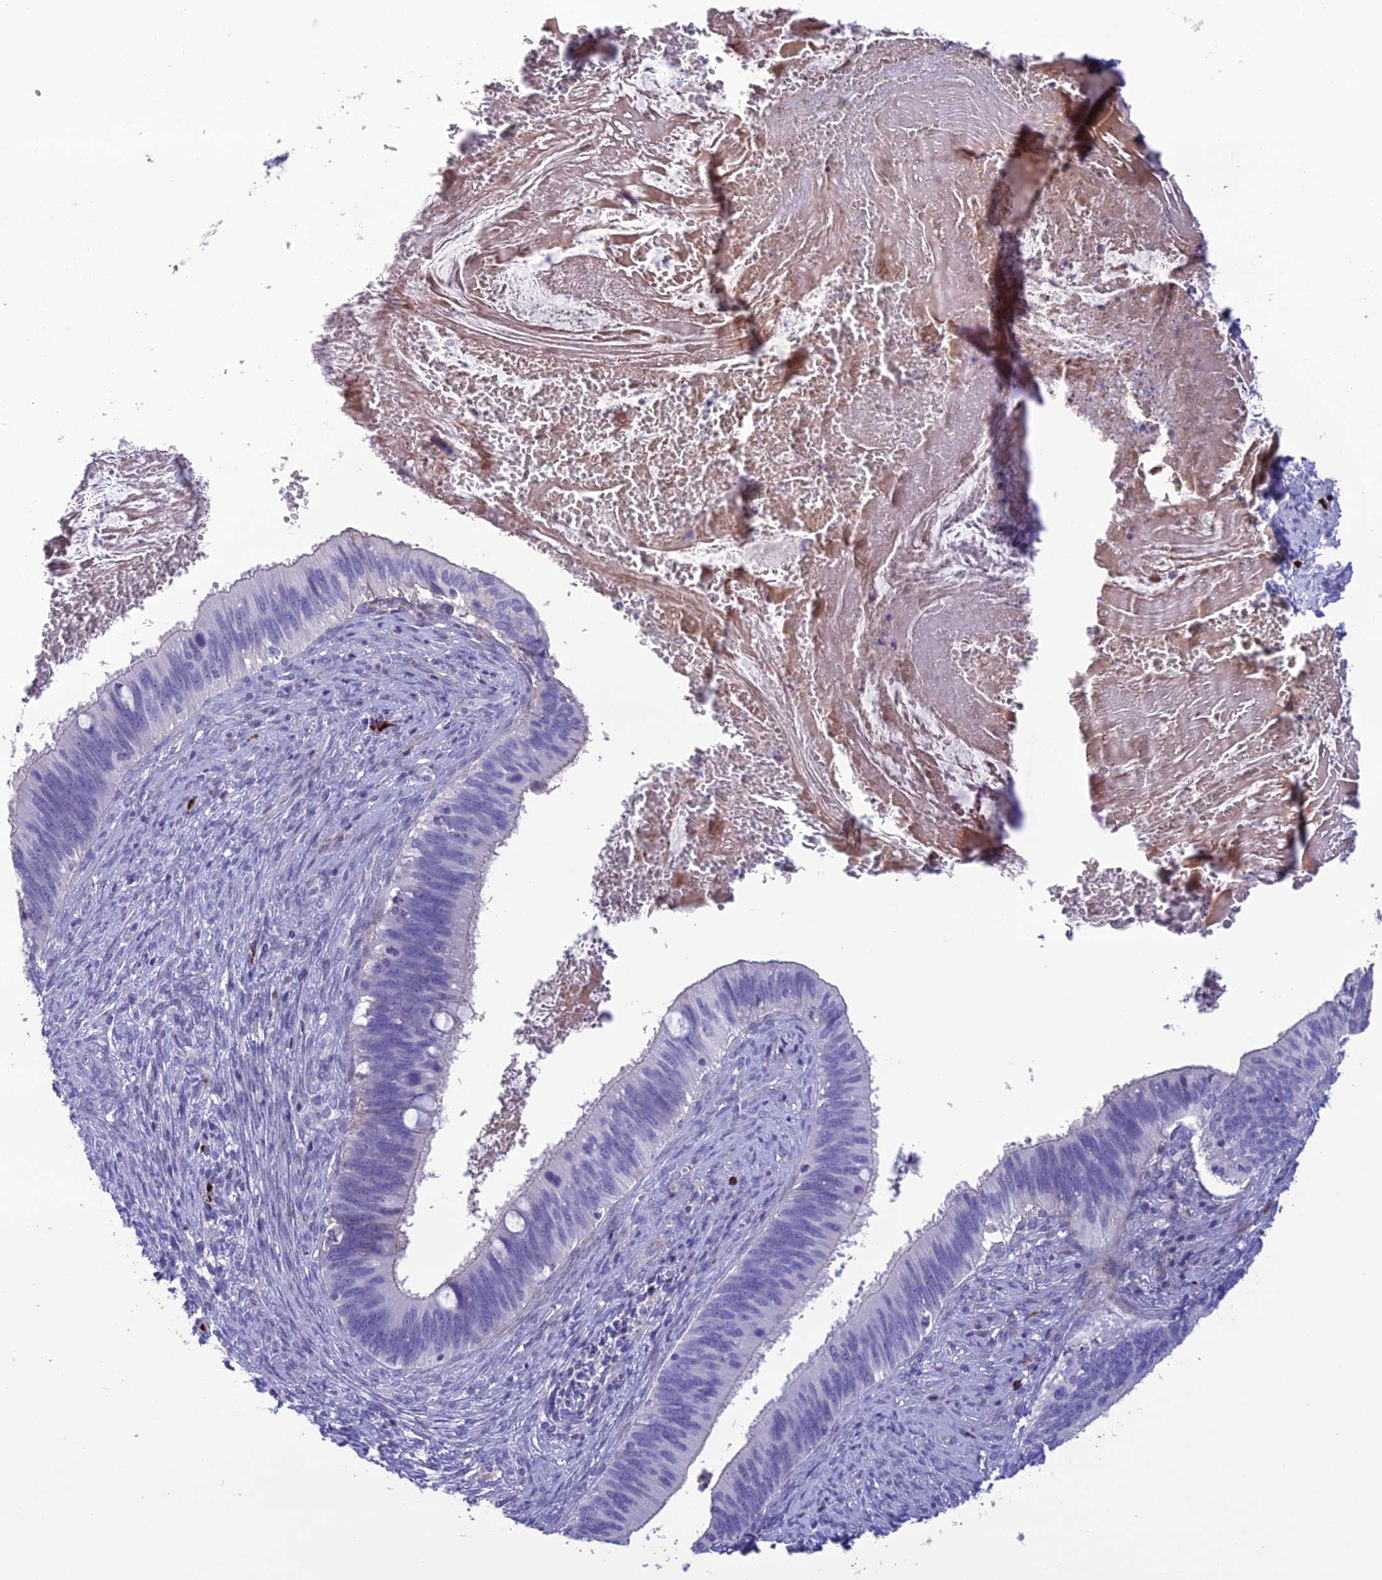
{"staining": {"intensity": "negative", "quantity": "none", "location": "none"}, "tissue": "cervical cancer", "cell_type": "Tumor cells", "image_type": "cancer", "snomed": [{"axis": "morphology", "description": "Adenocarcinoma, NOS"}, {"axis": "topography", "description": "Cervix"}], "caption": "This is an immunohistochemistry micrograph of human cervical adenocarcinoma. There is no staining in tumor cells.", "gene": "OR56B1", "patient": {"sex": "female", "age": 42}}